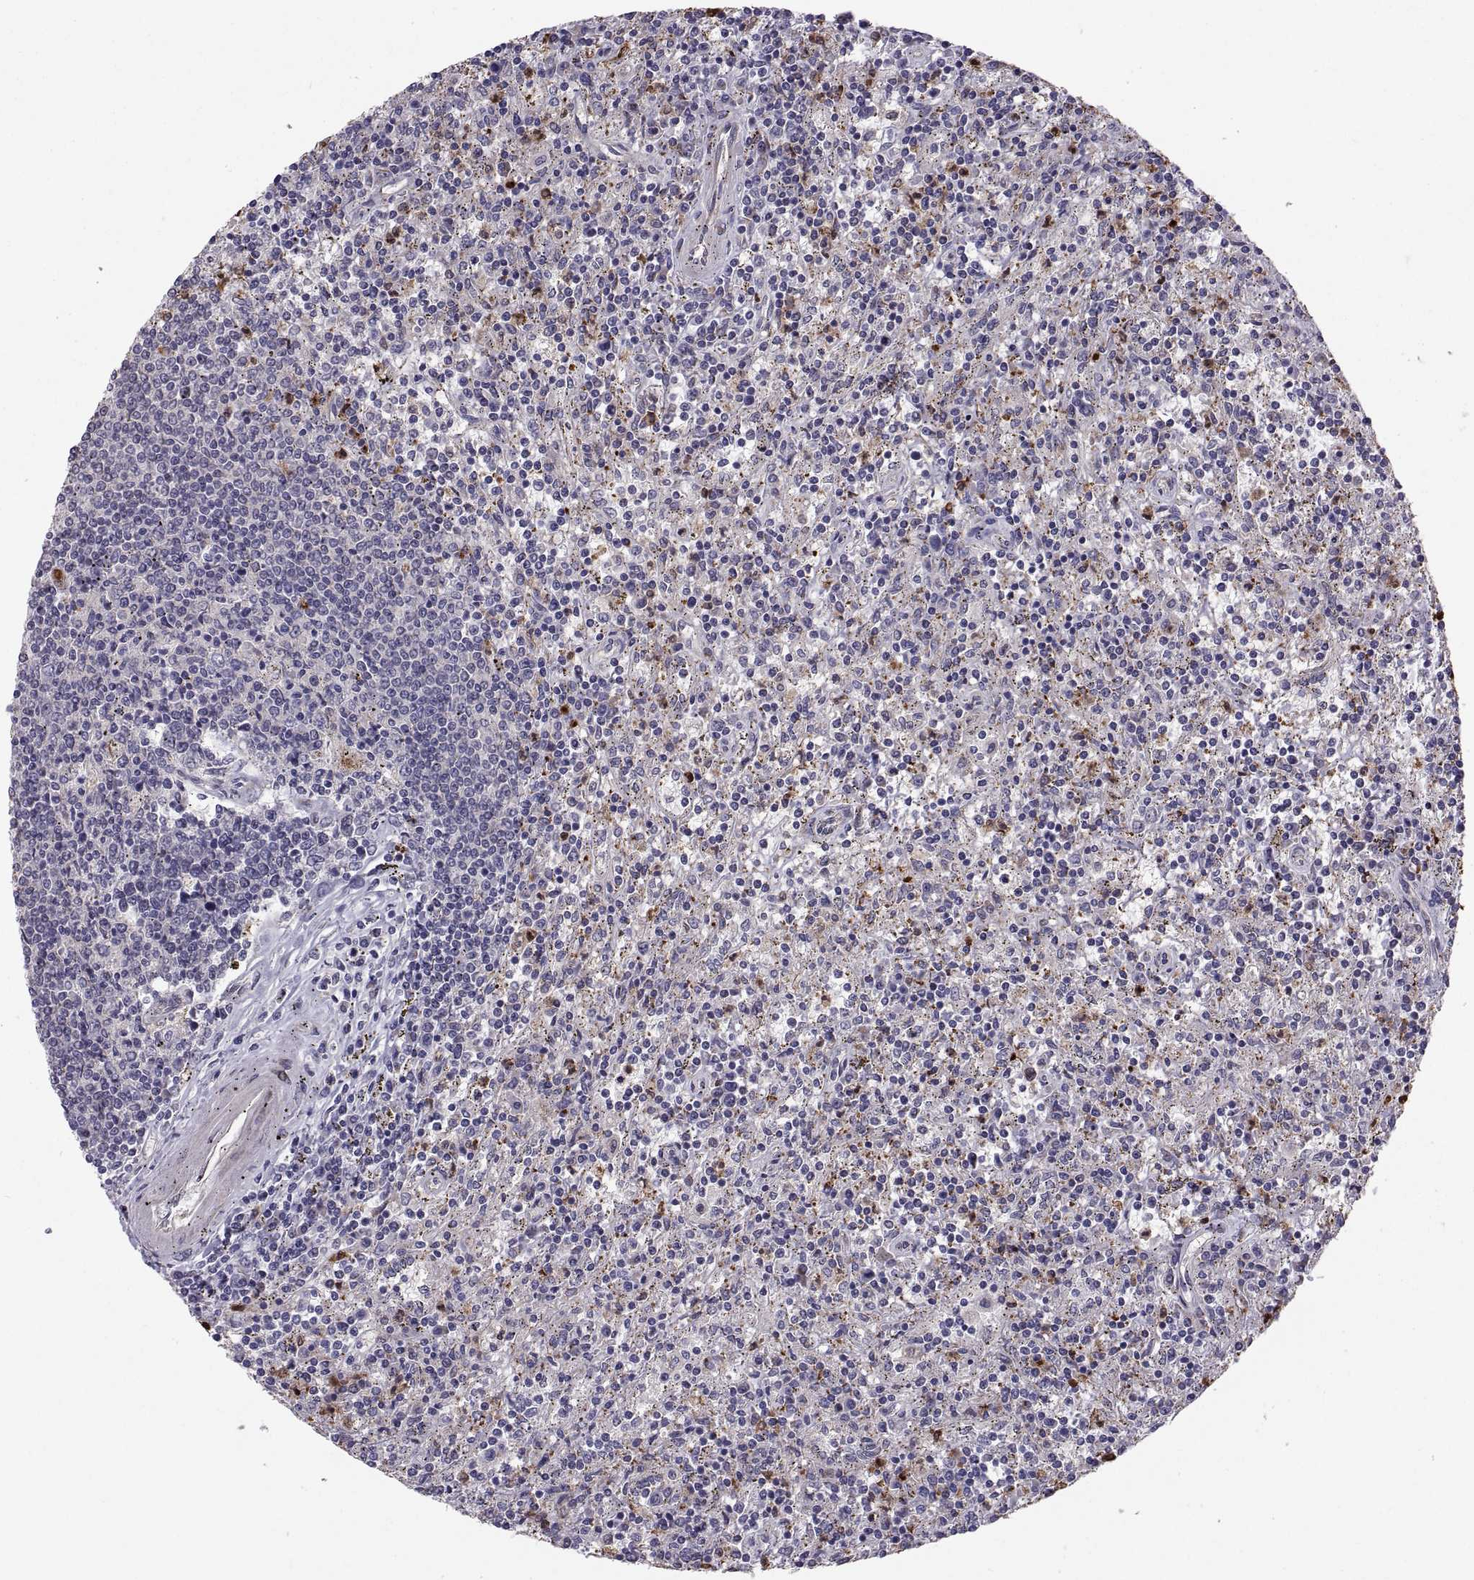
{"staining": {"intensity": "negative", "quantity": "none", "location": "none"}, "tissue": "lymphoma", "cell_type": "Tumor cells", "image_type": "cancer", "snomed": [{"axis": "morphology", "description": "Malignant lymphoma, non-Hodgkin's type, Low grade"}, {"axis": "topography", "description": "Spleen"}], "caption": "The histopathology image displays no staining of tumor cells in lymphoma. The staining was performed using DAB to visualize the protein expression in brown, while the nuclei were stained in blue with hematoxylin (Magnification: 20x).", "gene": "TESC", "patient": {"sex": "male", "age": 62}}